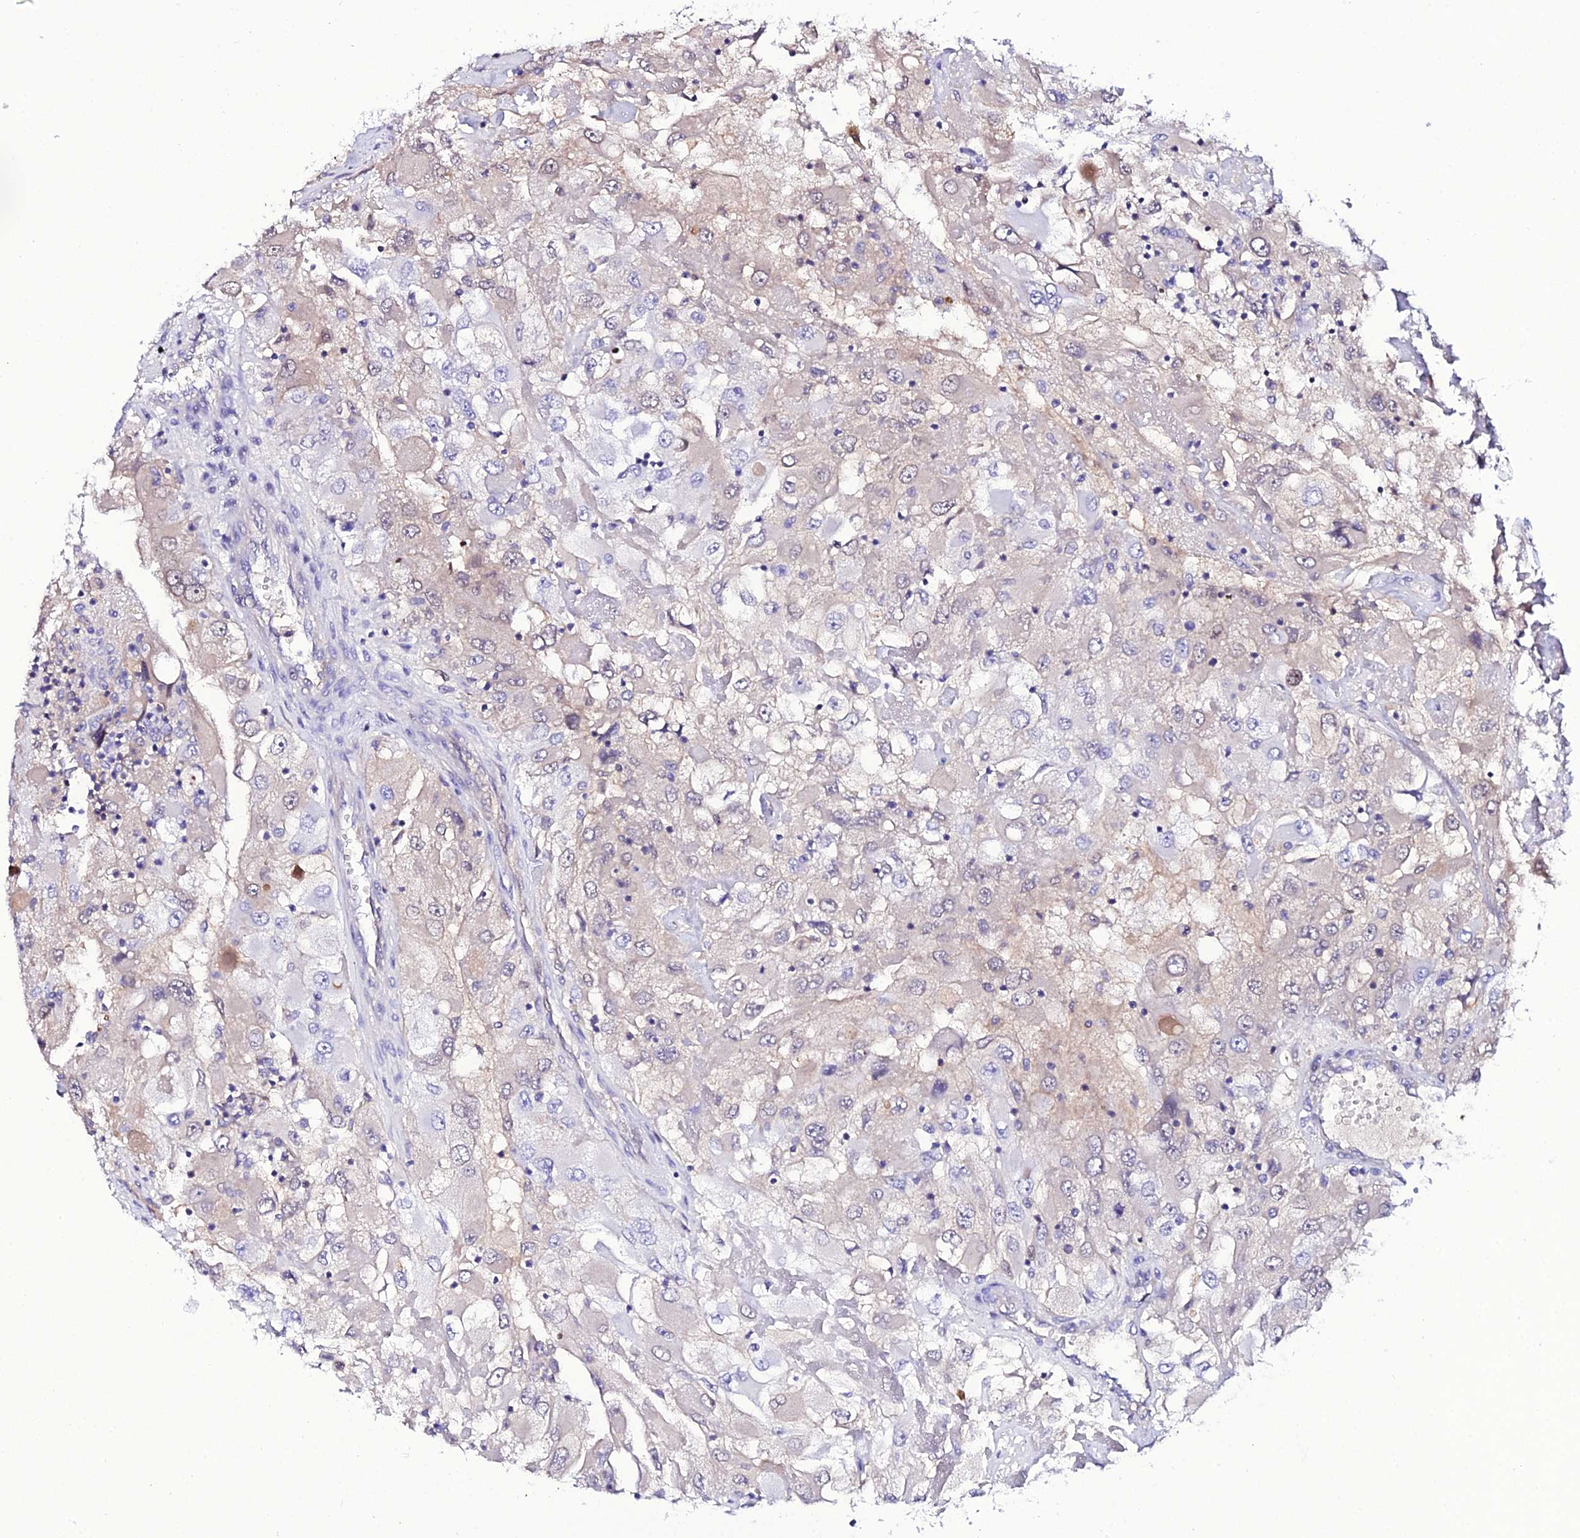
{"staining": {"intensity": "negative", "quantity": "none", "location": "none"}, "tissue": "renal cancer", "cell_type": "Tumor cells", "image_type": "cancer", "snomed": [{"axis": "morphology", "description": "Adenocarcinoma, NOS"}, {"axis": "topography", "description": "Kidney"}], "caption": "The image exhibits no significant staining in tumor cells of adenocarcinoma (renal).", "gene": "DEFB132", "patient": {"sex": "female", "age": 52}}